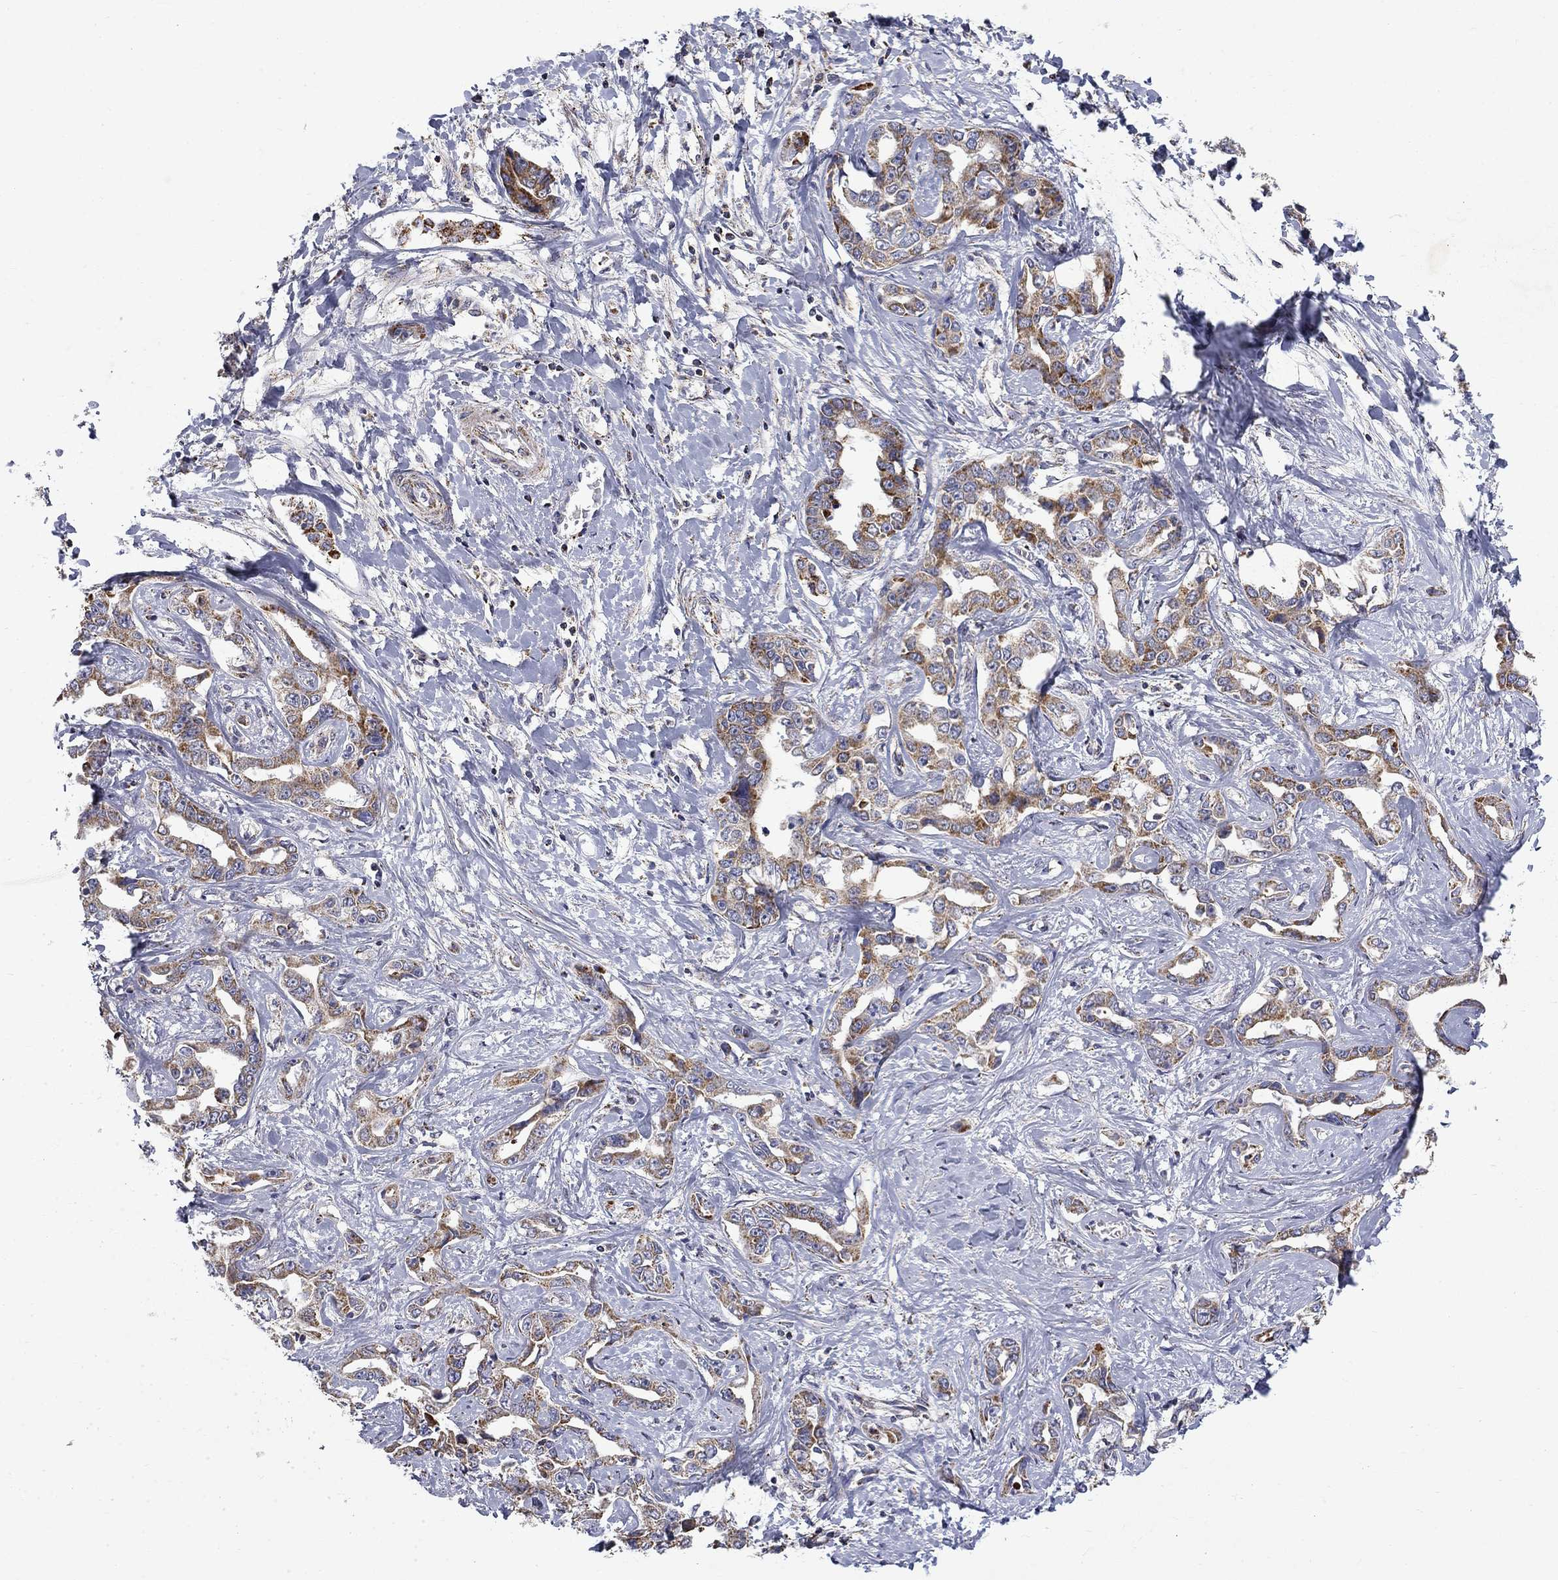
{"staining": {"intensity": "moderate", "quantity": ">75%", "location": "cytoplasmic/membranous"}, "tissue": "liver cancer", "cell_type": "Tumor cells", "image_type": "cancer", "snomed": [{"axis": "morphology", "description": "Cholangiocarcinoma"}, {"axis": "topography", "description": "Liver"}], "caption": "A histopathology image showing moderate cytoplasmic/membranous expression in about >75% of tumor cells in liver cancer (cholangiocarcinoma), as visualized by brown immunohistochemical staining.", "gene": "PCBP3", "patient": {"sex": "male", "age": 59}}